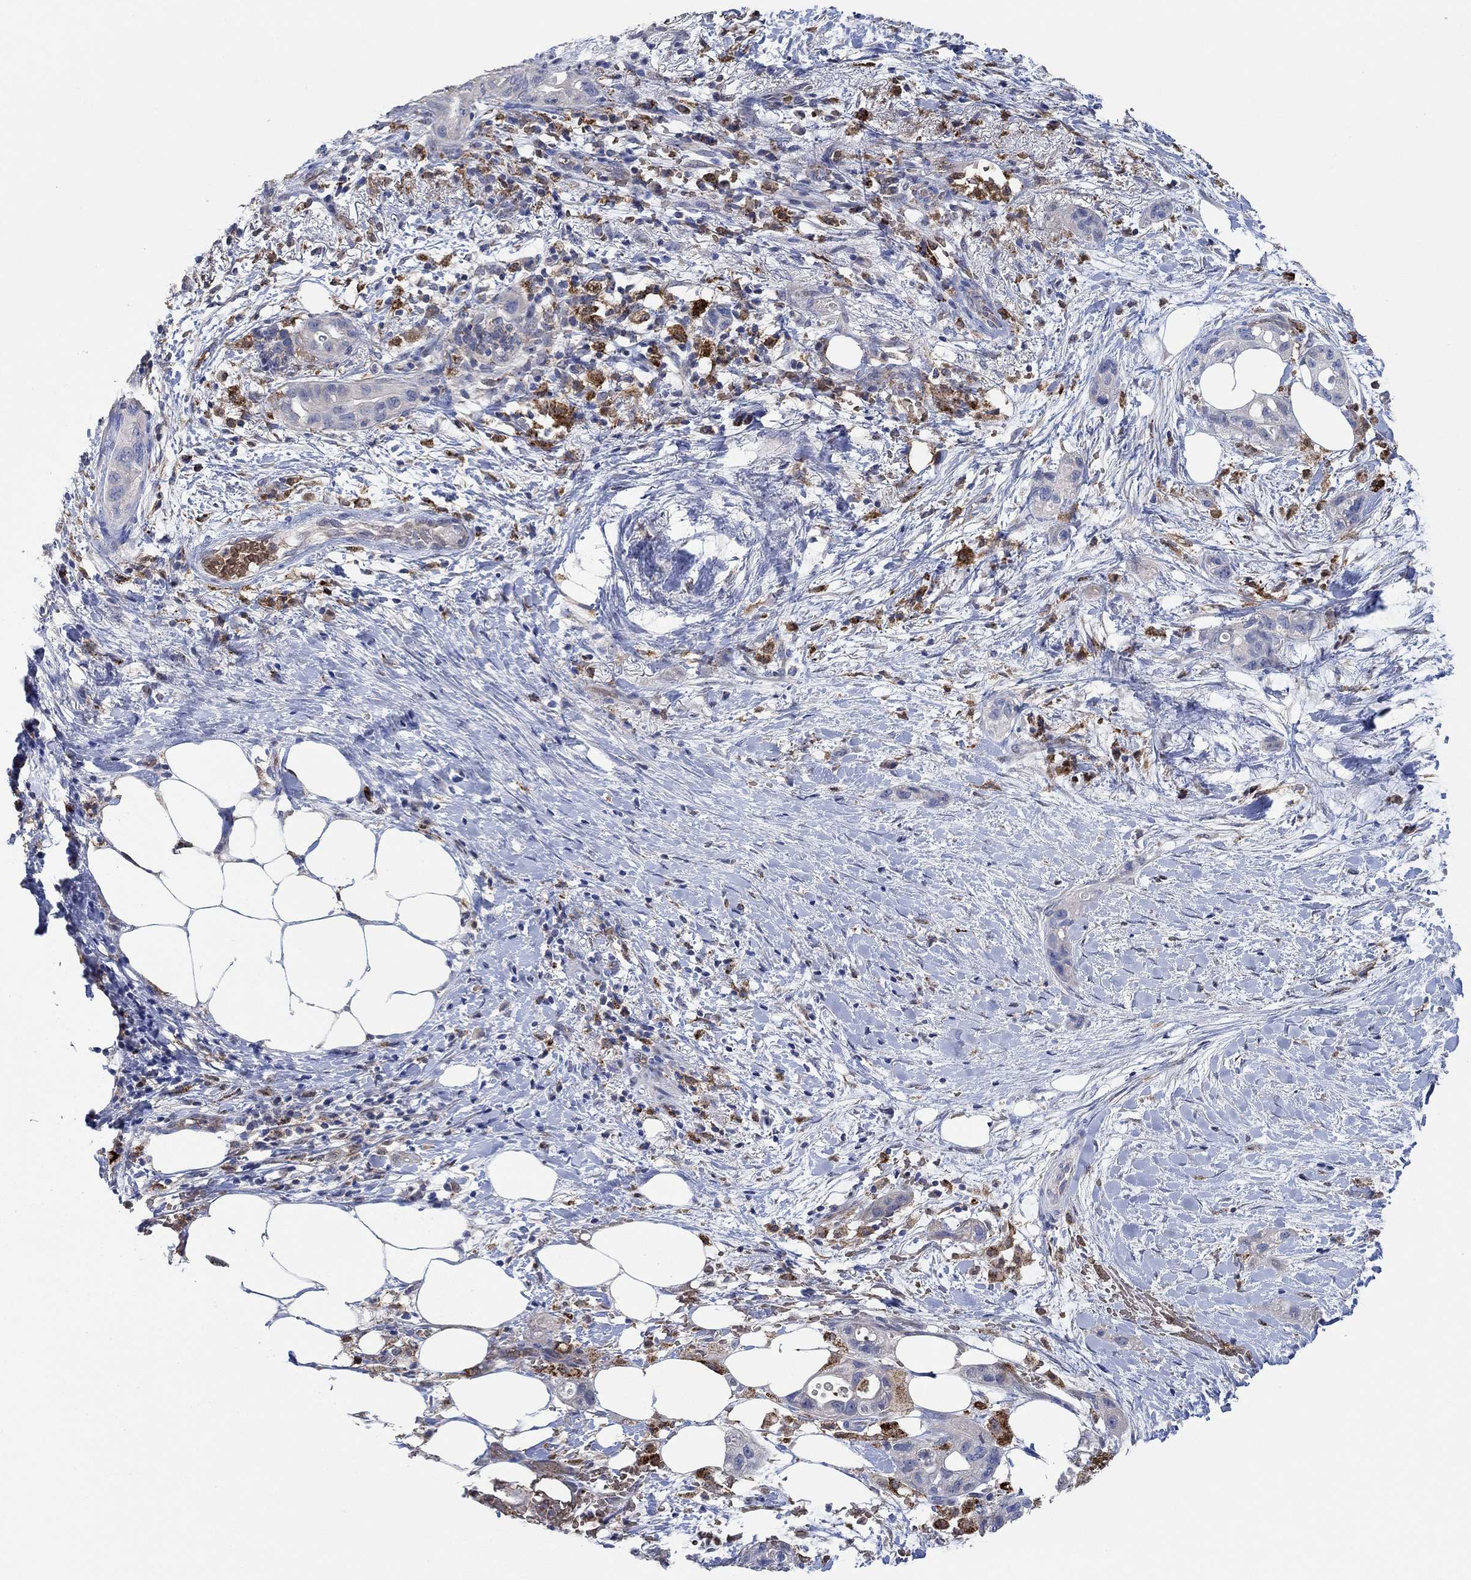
{"staining": {"intensity": "negative", "quantity": "none", "location": "none"}, "tissue": "pancreatic cancer", "cell_type": "Tumor cells", "image_type": "cancer", "snomed": [{"axis": "morphology", "description": "Adenocarcinoma, NOS"}, {"axis": "topography", "description": "Pancreas"}], "caption": "Pancreatic cancer (adenocarcinoma) stained for a protein using immunohistochemistry (IHC) displays no expression tumor cells.", "gene": "MPP1", "patient": {"sex": "female", "age": 72}}